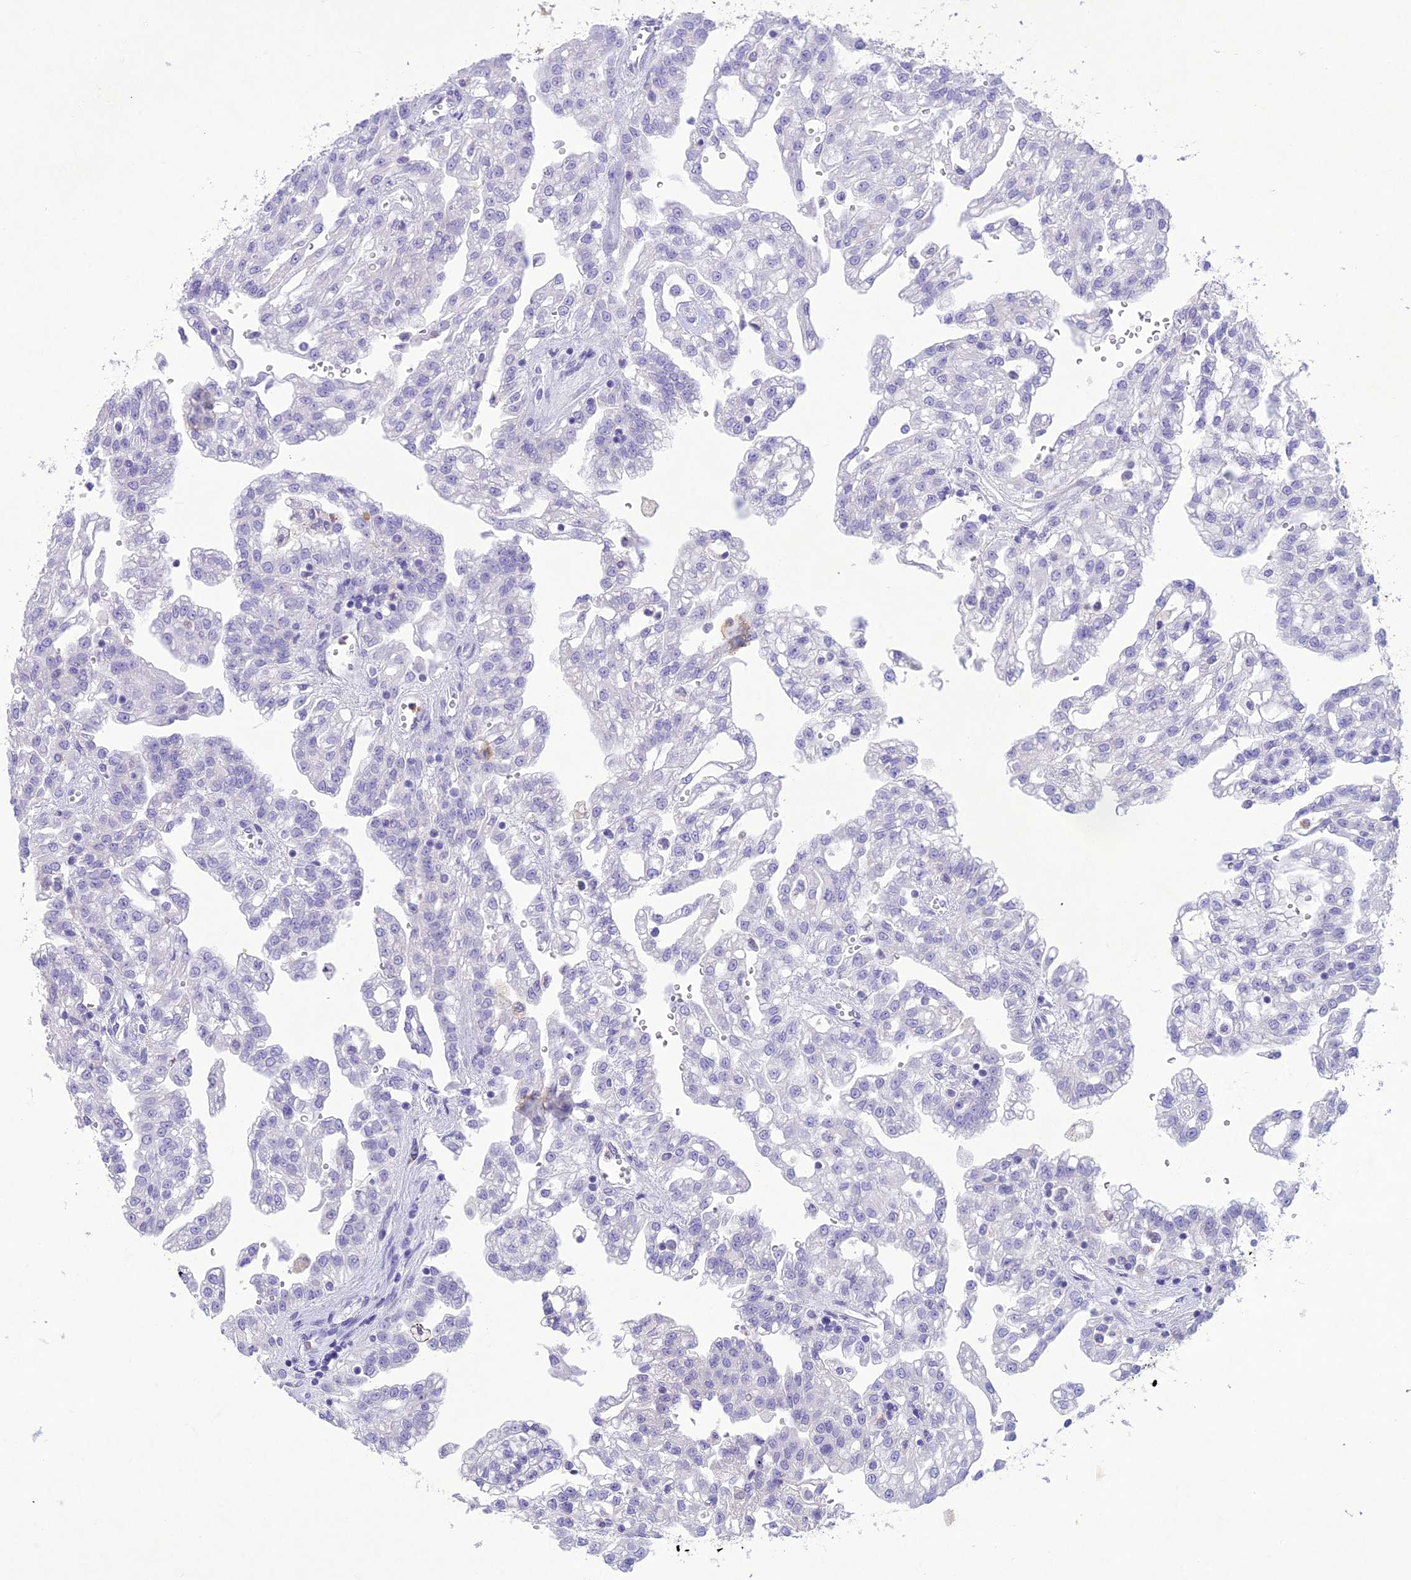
{"staining": {"intensity": "negative", "quantity": "none", "location": "none"}, "tissue": "renal cancer", "cell_type": "Tumor cells", "image_type": "cancer", "snomed": [{"axis": "morphology", "description": "Adenocarcinoma, NOS"}, {"axis": "topography", "description": "Kidney"}], "caption": "Tumor cells show no significant protein staining in renal cancer.", "gene": "SLC13A5", "patient": {"sex": "male", "age": 63}}